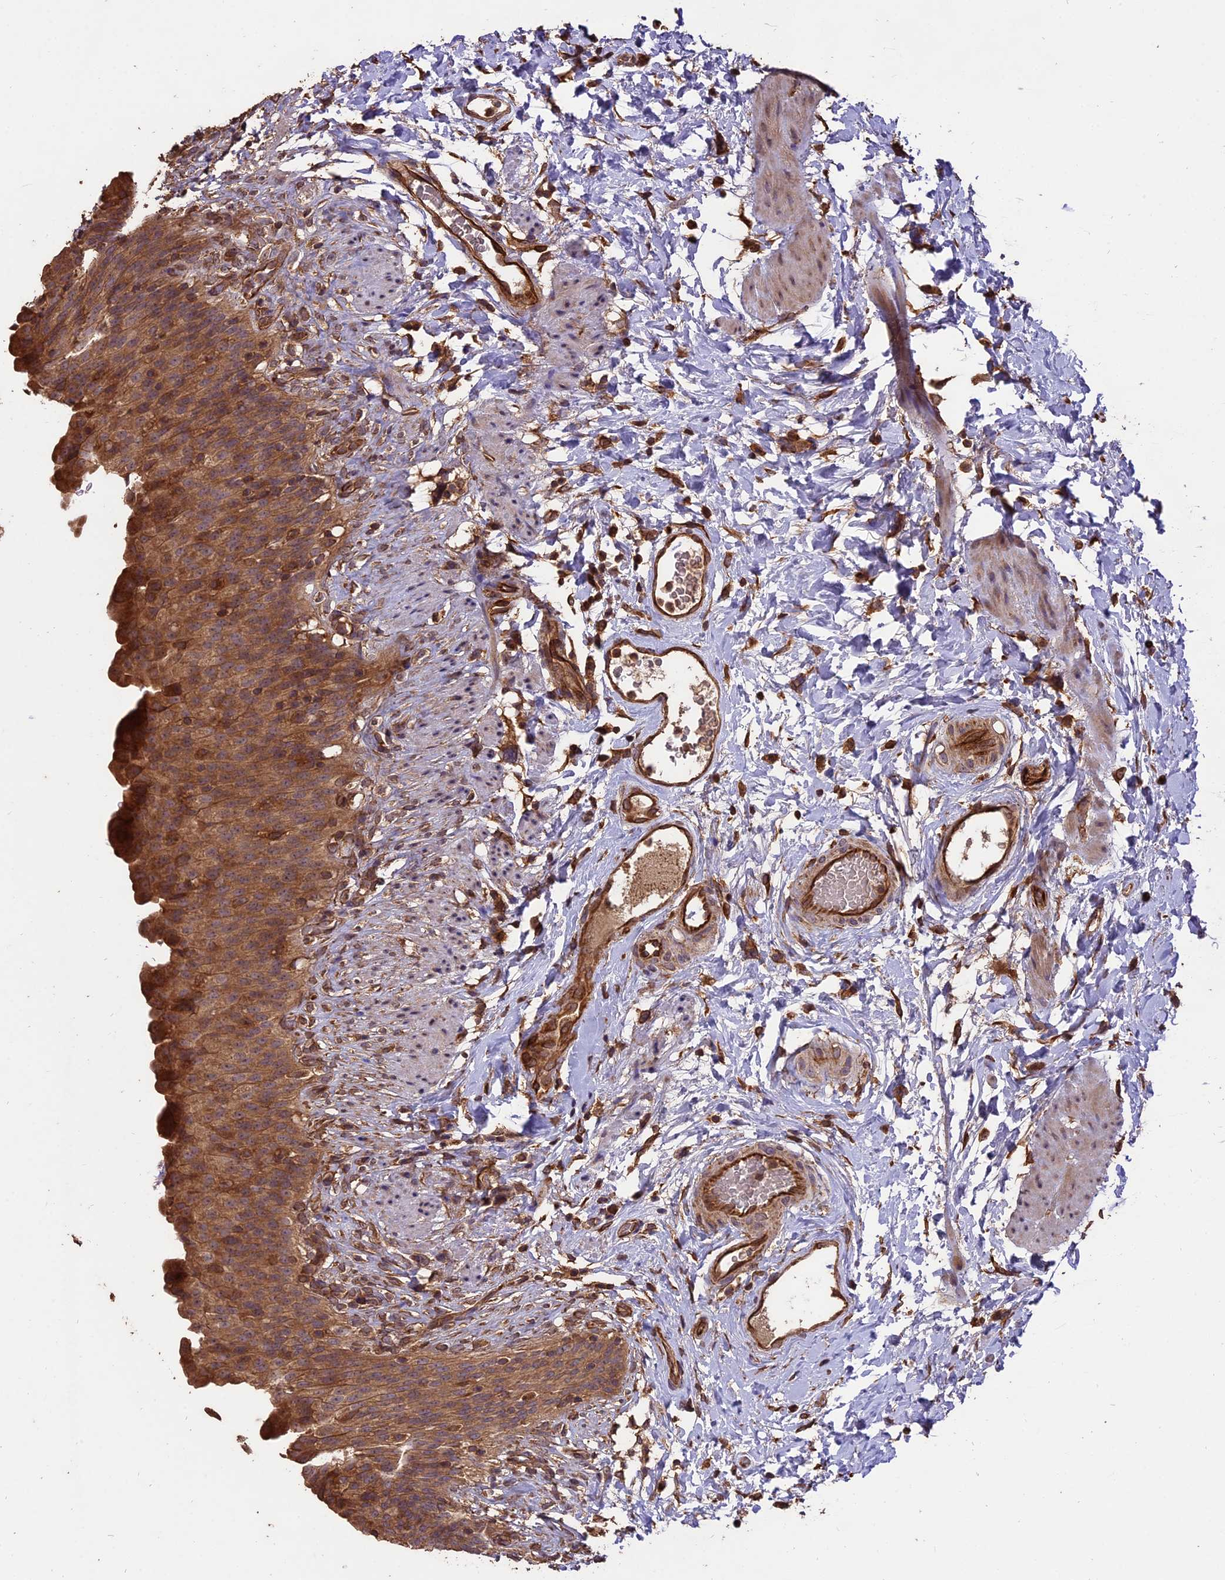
{"staining": {"intensity": "moderate", "quantity": ">75%", "location": "cytoplasmic/membranous"}, "tissue": "urinary bladder", "cell_type": "Urothelial cells", "image_type": "normal", "snomed": [{"axis": "morphology", "description": "Normal tissue, NOS"}, {"axis": "topography", "description": "Urinary bladder"}], "caption": "This photomicrograph displays immunohistochemistry (IHC) staining of normal human urinary bladder, with medium moderate cytoplasmic/membranous staining in approximately >75% of urothelial cells.", "gene": "TTLL10", "patient": {"sex": "female", "age": 79}}